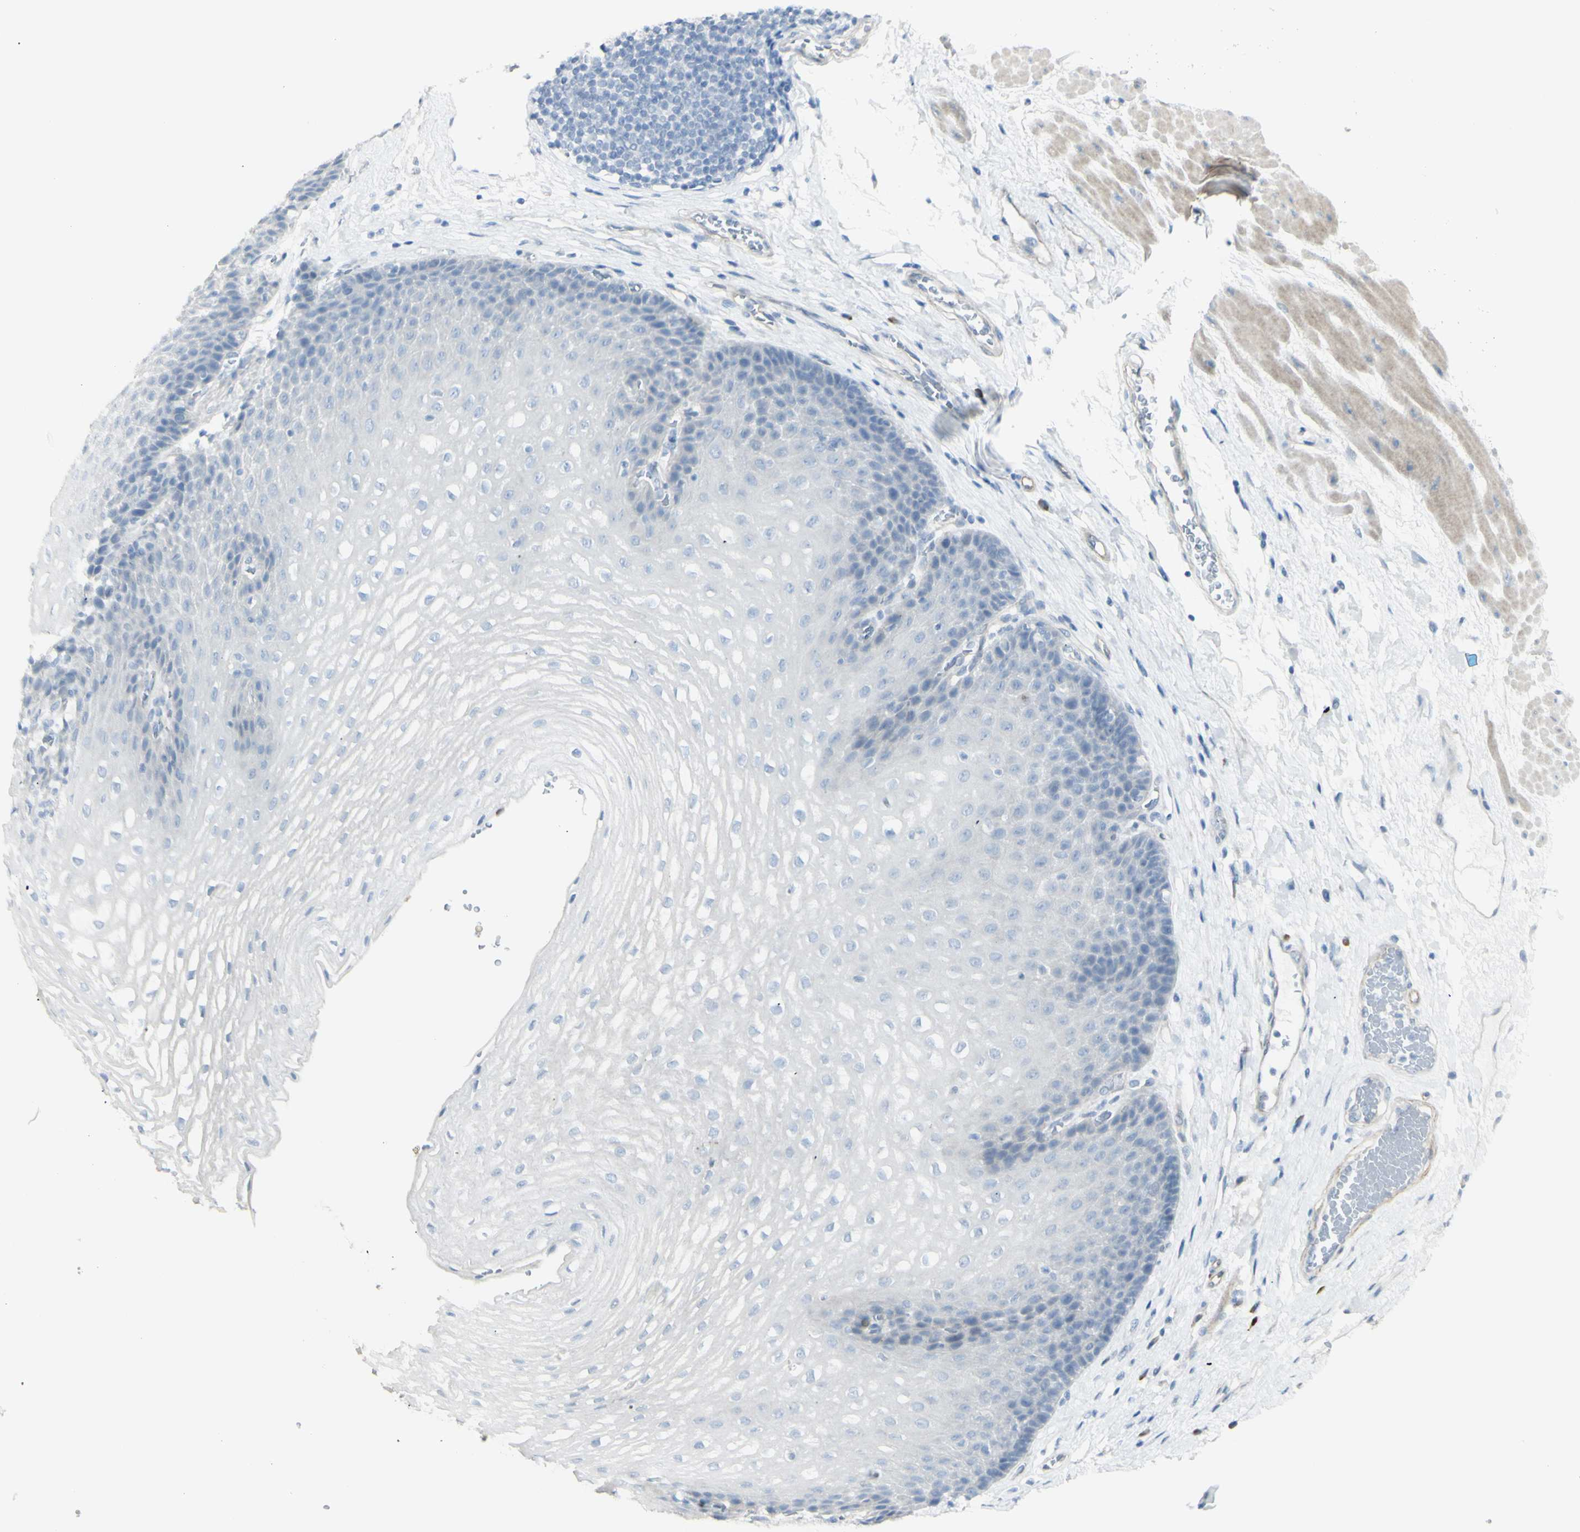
{"staining": {"intensity": "negative", "quantity": "none", "location": "none"}, "tissue": "esophagus", "cell_type": "Squamous epithelial cells", "image_type": "normal", "snomed": [{"axis": "morphology", "description": "Normal tissue, NOS"}, {"axis": "topography", "description": "Esophagus"}], "caption": "This is a photomicrograph of immunohistochemistry (IHC) staining of unremarkable esophagus, which shows no expression in squamous epithelial cells.", "gene": "NDST4", "patient": {"sex": "male", "age": 48}}